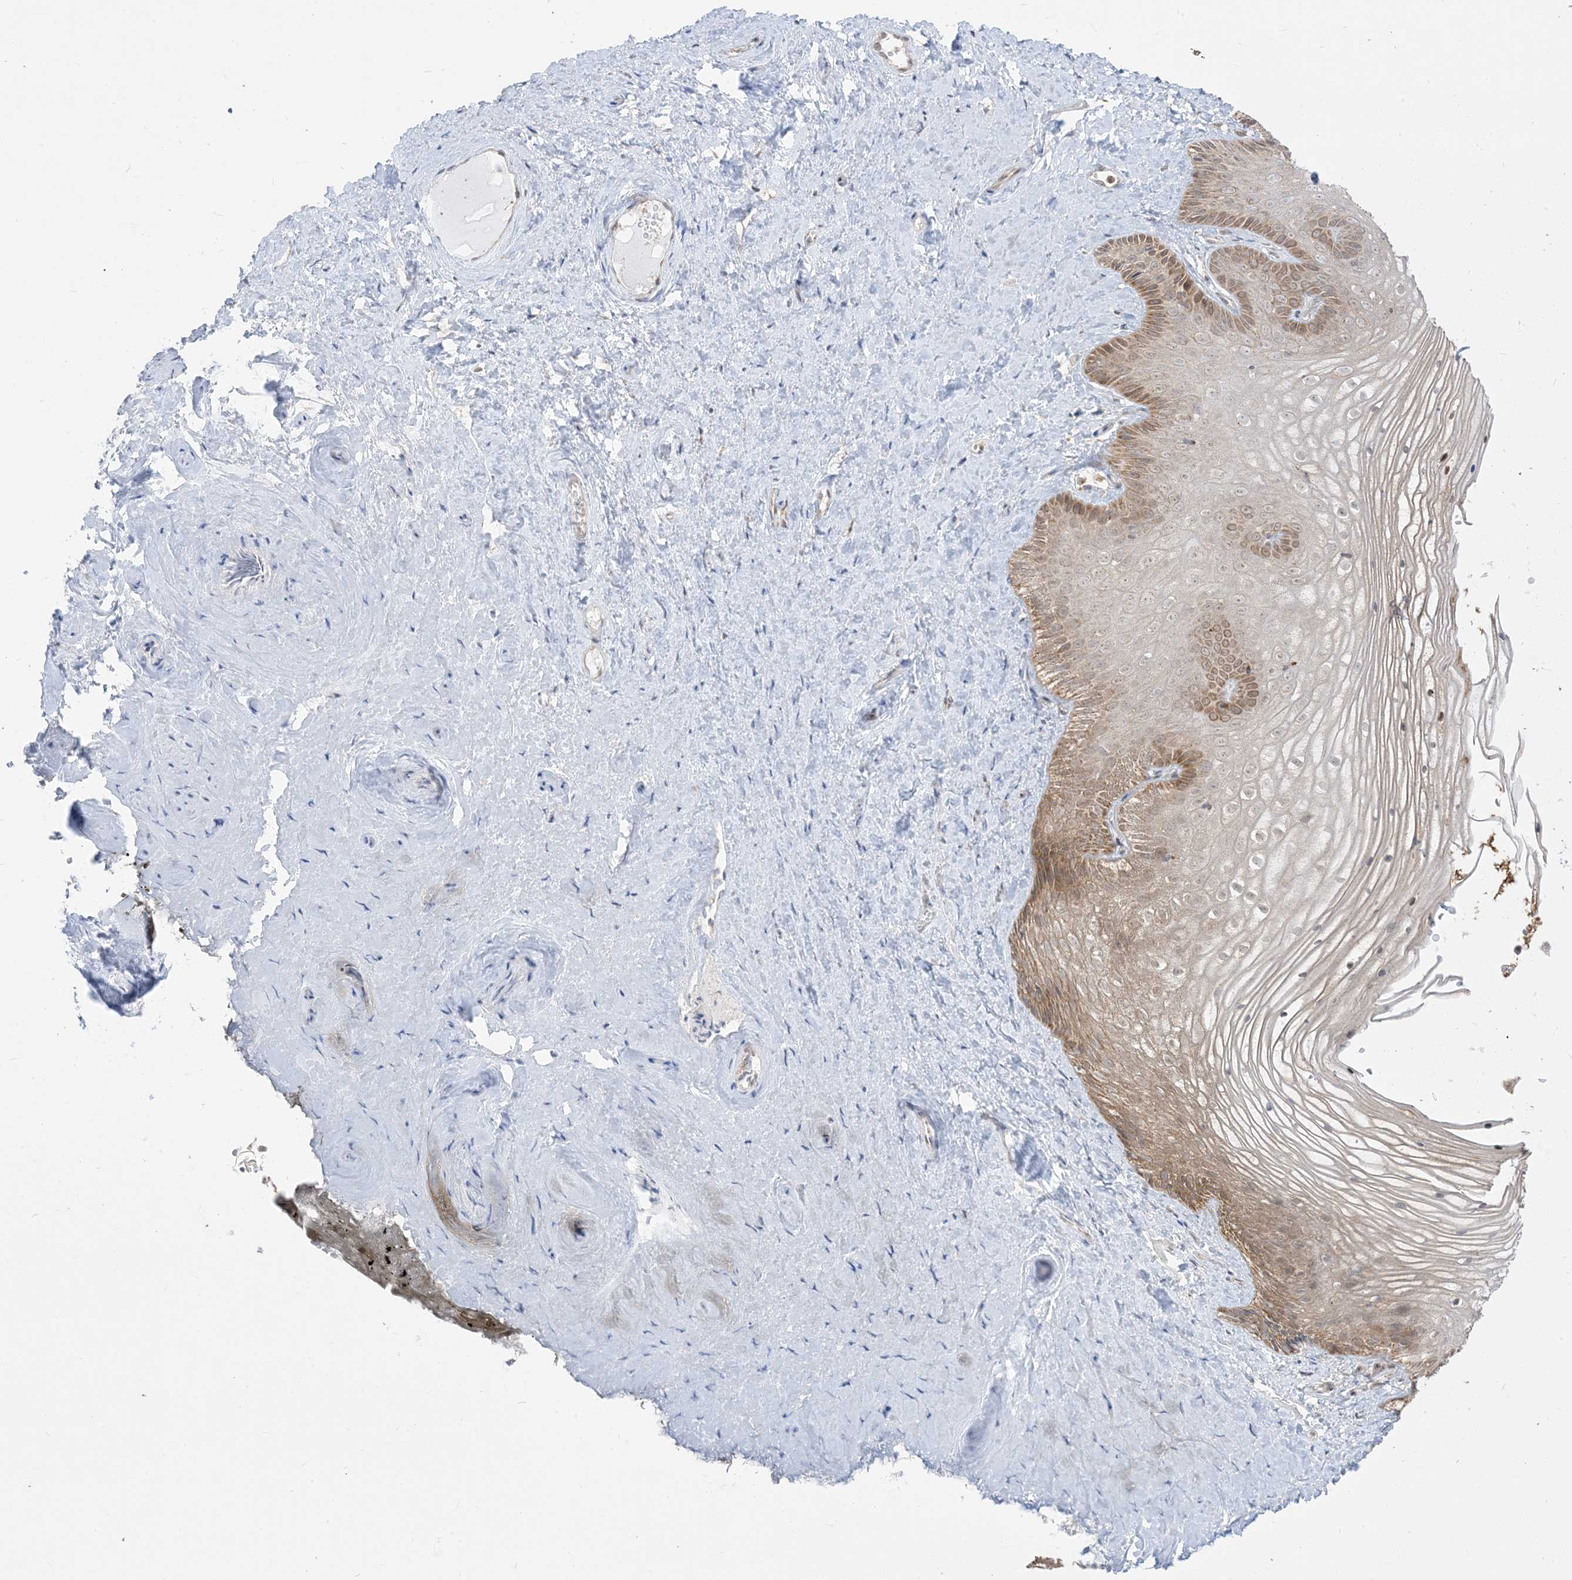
{"staining": {"intensity": "moderate", "quantity": "<25%", "location": "cytoplasmic/membranous"}, "tissue": "vagina", "cell_type": "Squamous epithelial cells", "image_type": "normal", "snomed": [{"axis": "morphology", "description": "Normal tissue, NOS"}, {"axis": "topography", "description": "Vagina"}, {"axis": "topography", "description": "Cervix"}], "caption": "Immunohistochemical staining of unremarkable vagina shows <25% levels of moderate cytoplasmic/membranous protein positivity in approximately <25% of squamous epithelial cells.", "gene": "KANSL3", "patient": {"sex": "female", "age": 40}}